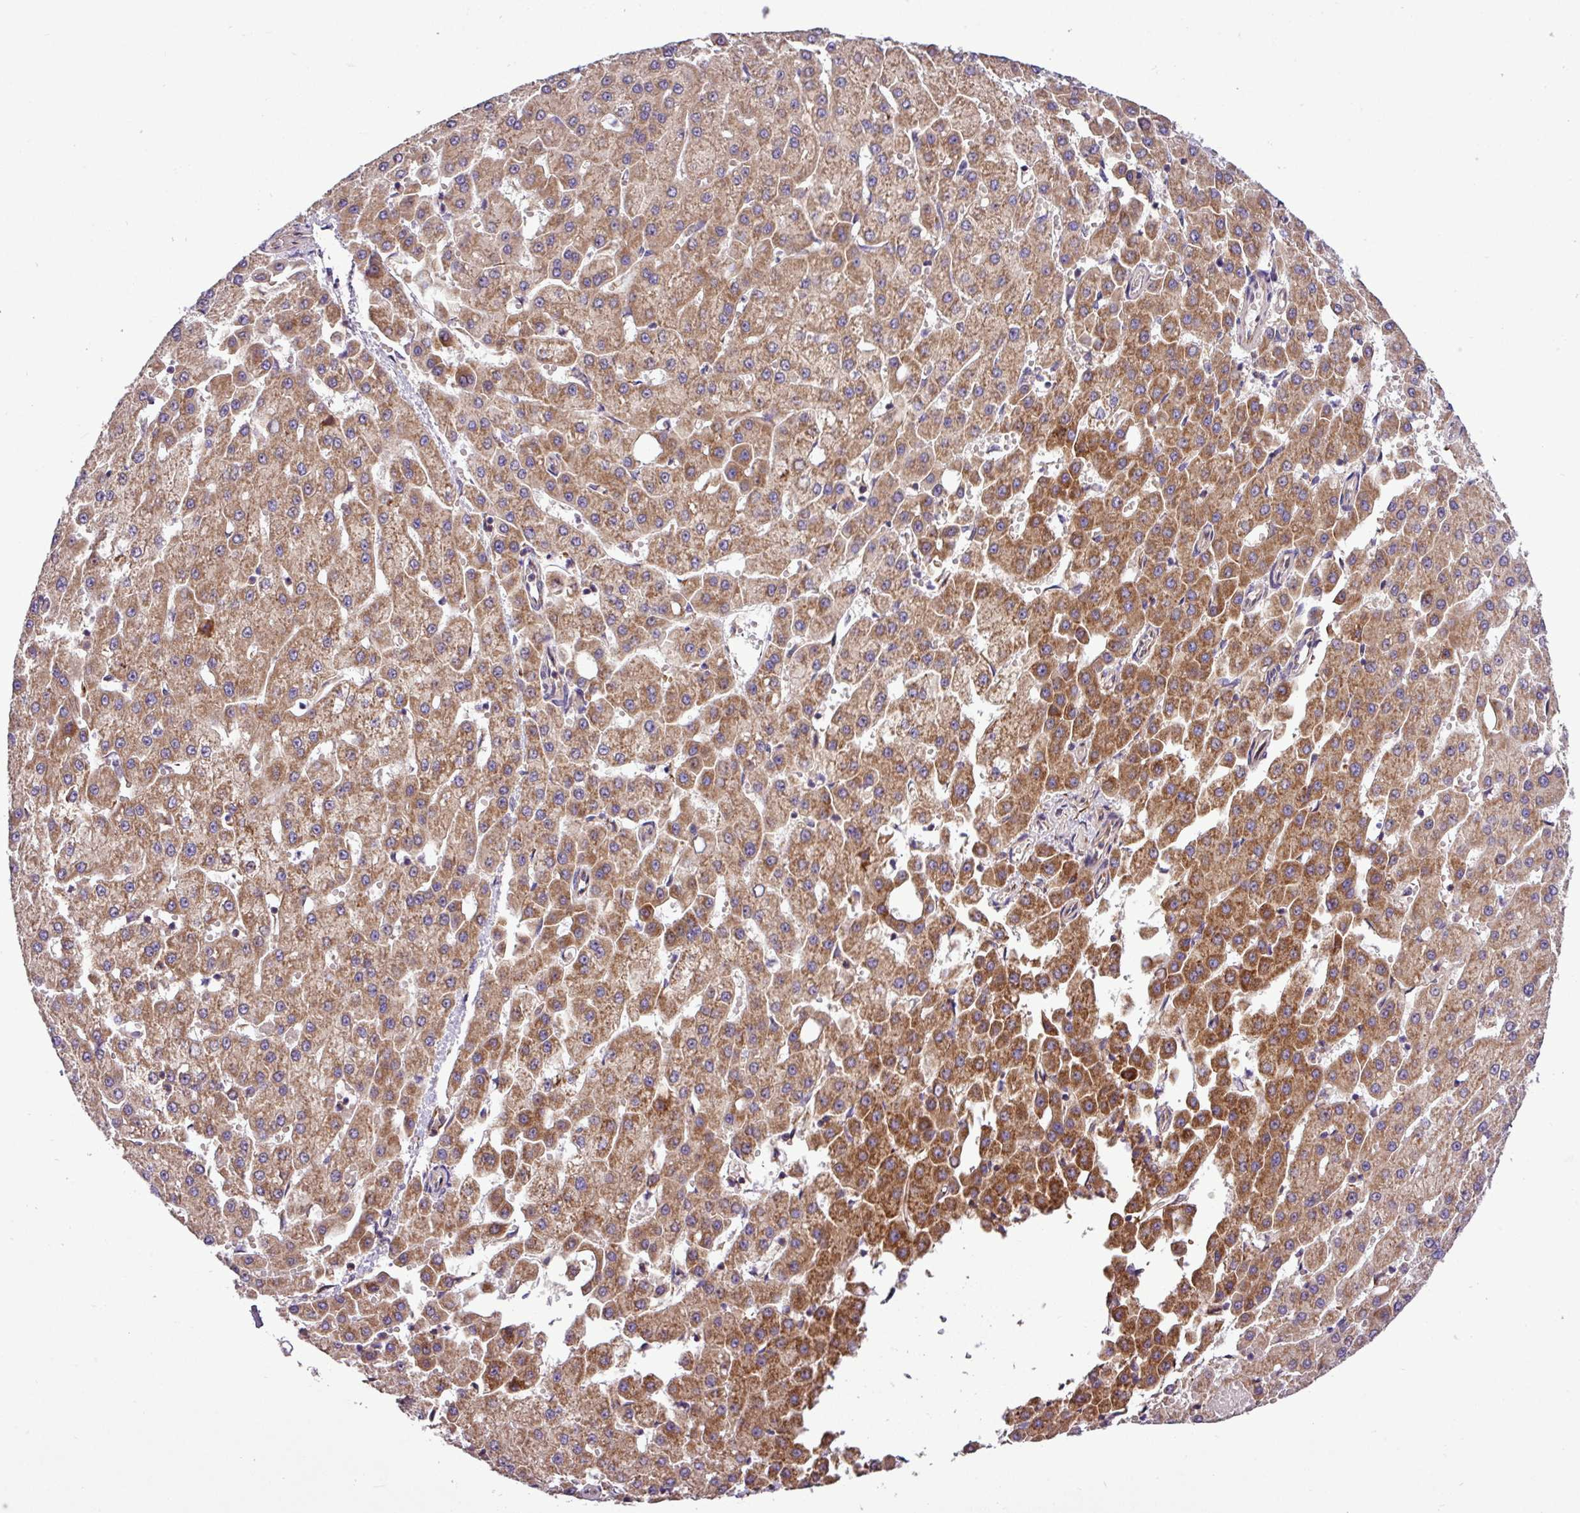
{"staining": {"intensity": "strong", "quantity": ">75%", "location": "cytoplasmic/membranous"}, "tissue": "liver cancer", "cell_type": "Tumor cells", "image_type": "cancer", "snomed": [{"axis": "morphology", "description": "Carcinoma, Hepatocellular, NOS"}, {"axis": "topography", "description": "Liver"}], "caption": "Human hepatocellular carcinoma (liver) stained with a brown dye displays strong cytoplasmic/membranous positive expression in approximately >75% of tumor cells.", "gene": "RPL13", "patient": {"sex": "male", "age": 47}}